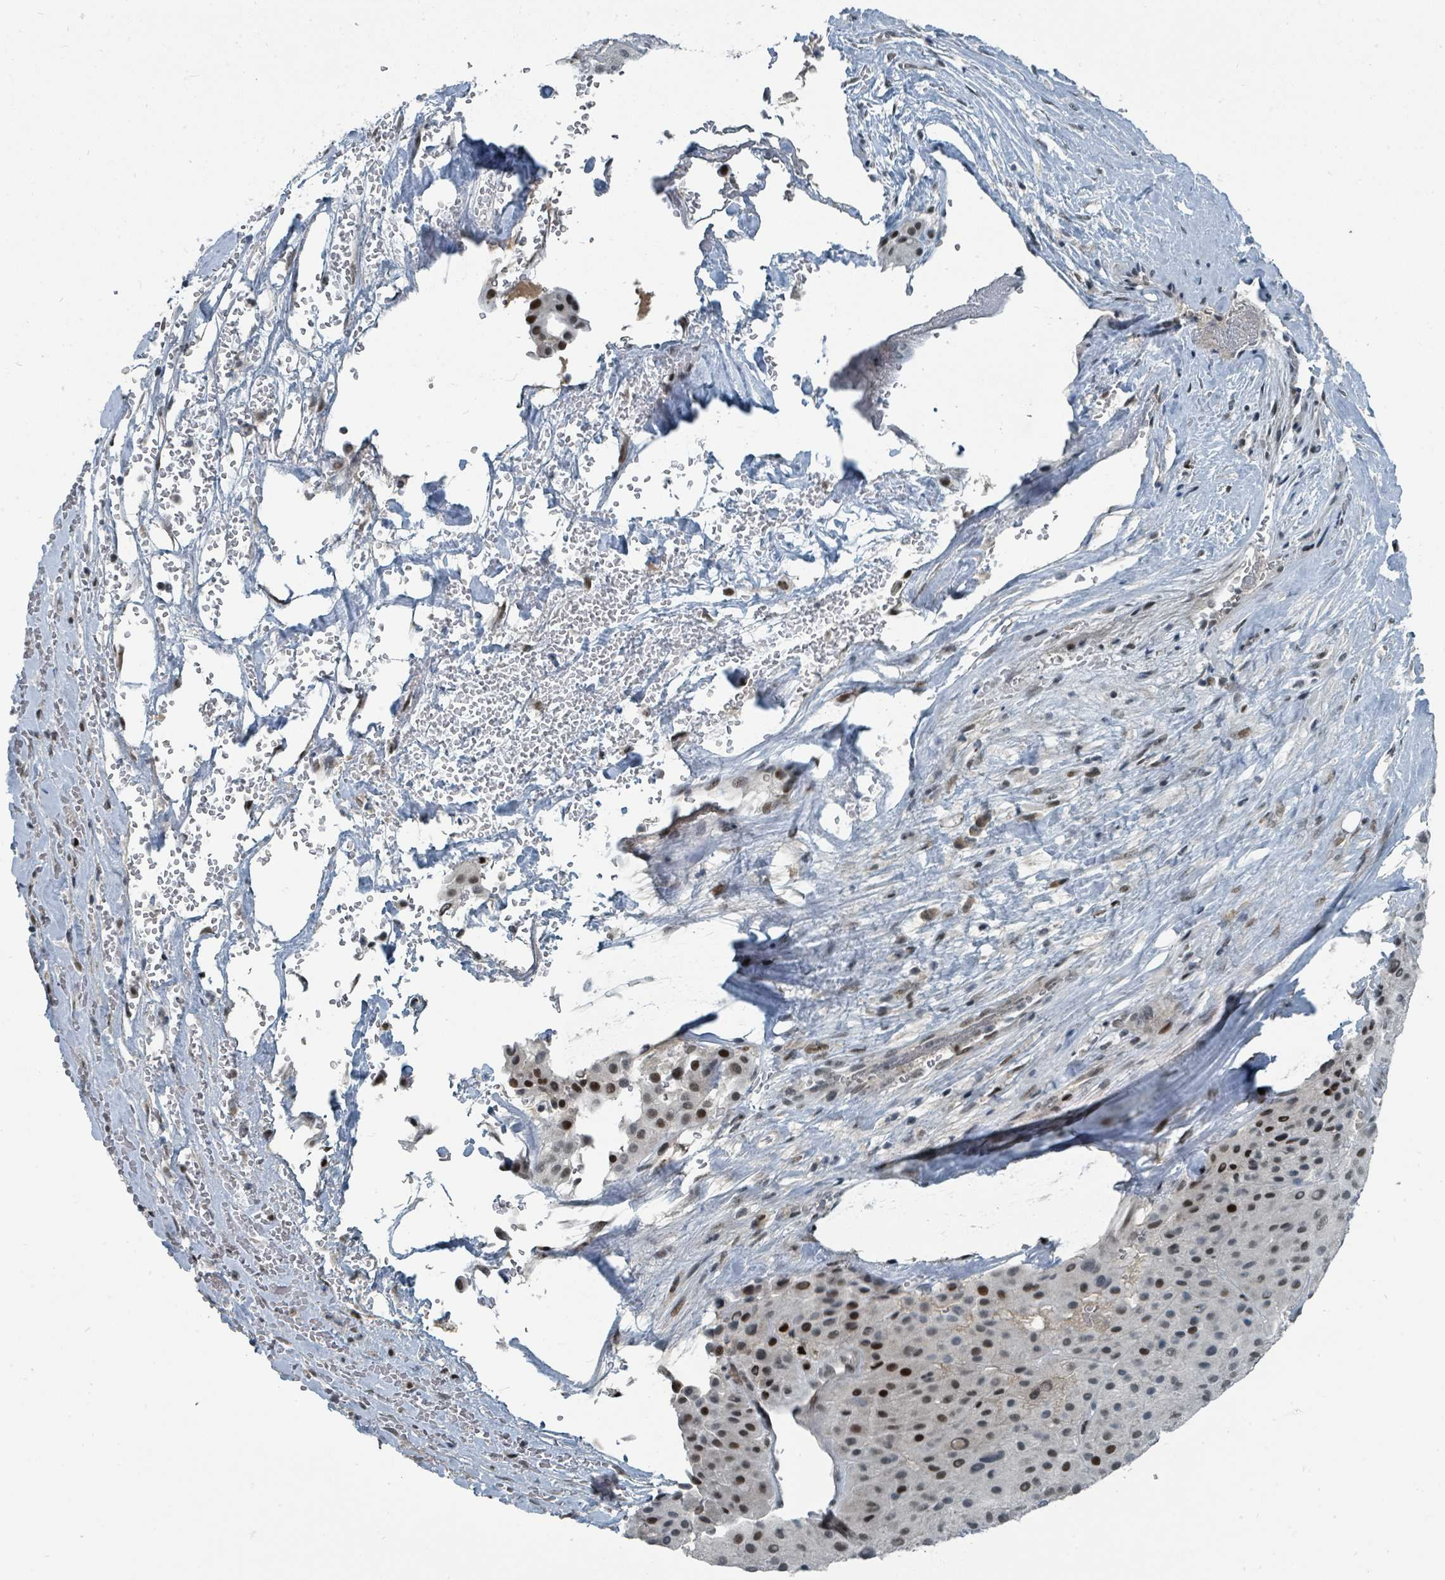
{"staining": {"intensity": "moderate", "quantity": ">75%", "location": "nuclear"}, "tissue": "melanoma", "cell_type": "Tumor cells", "image_type": "cancer", "snomed": [{"axis": "morphology", "description": "Malignant melanoma, Metastatic site"}, {"axis": "topography", "description": "Smooth muscle"}], "caption": "A high-resolution histopathology image shows immunohistochemistry staining of melanoma, which shows moderate nuclear positivity in about >75% of tumor cells.", "gene": "UCK1", "patient": {"sex": "male", "age": 41}}